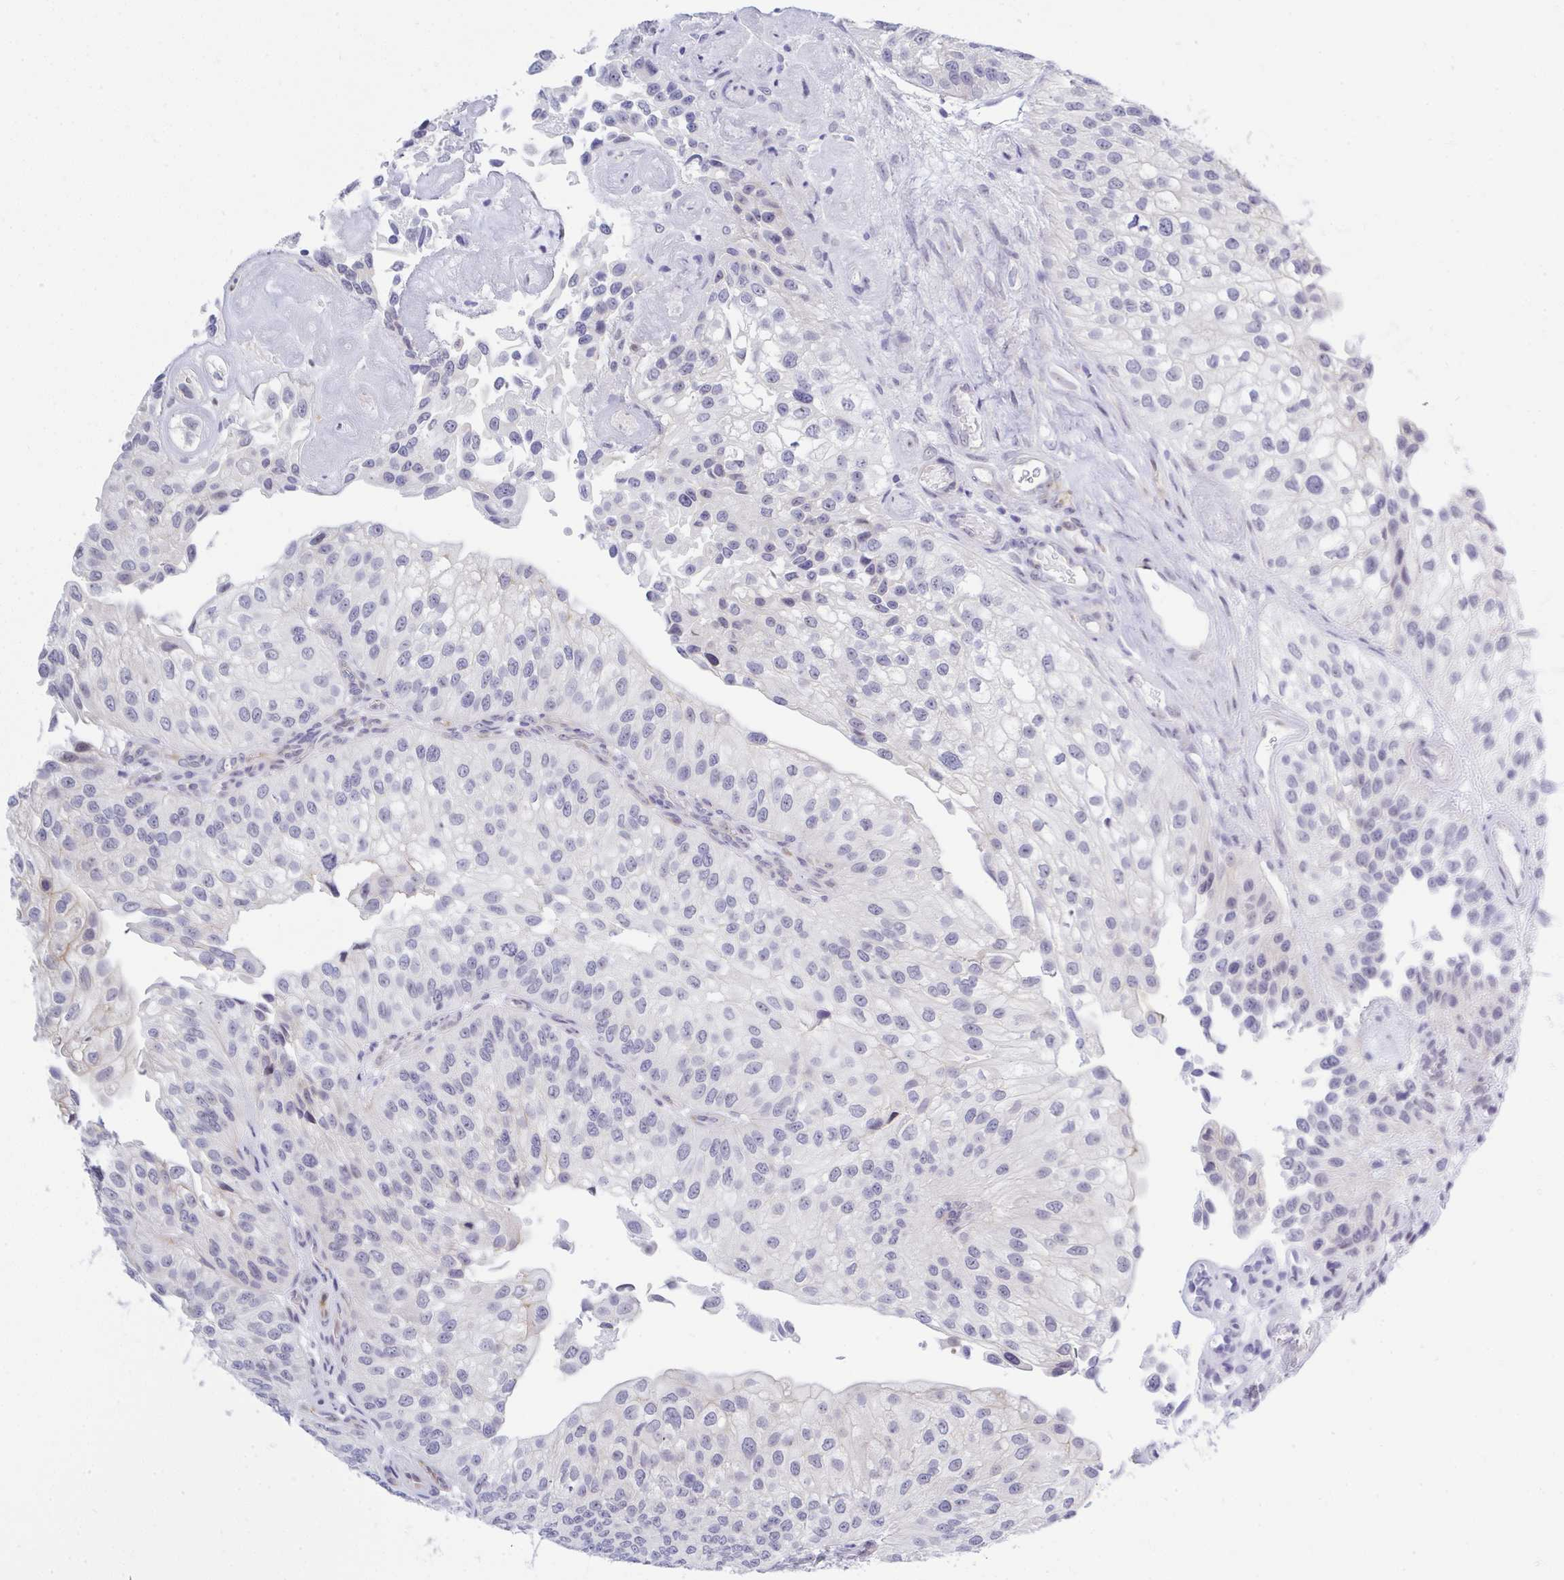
{"staining": {"intensity": "negative", "quantity": "none", "location": "none"}, "tissue": "urothelial cancer", "cell_type": "Tumor cells", "image_type": "cancer", "snomed": [{"axis": "morphology", "description": "Urothelial carcinoma, NOS"}, {"axis": "topography", "description": "Urinary bladder"}], "caption": "DAB (3,3'-diaminobenzidine) immunohistochemical staining of human transitional cell carcinoma reveals no significant positivity in tumor cells.", "gene": "MFSD4A", "patient": {"sex": "male", "age": 87}}